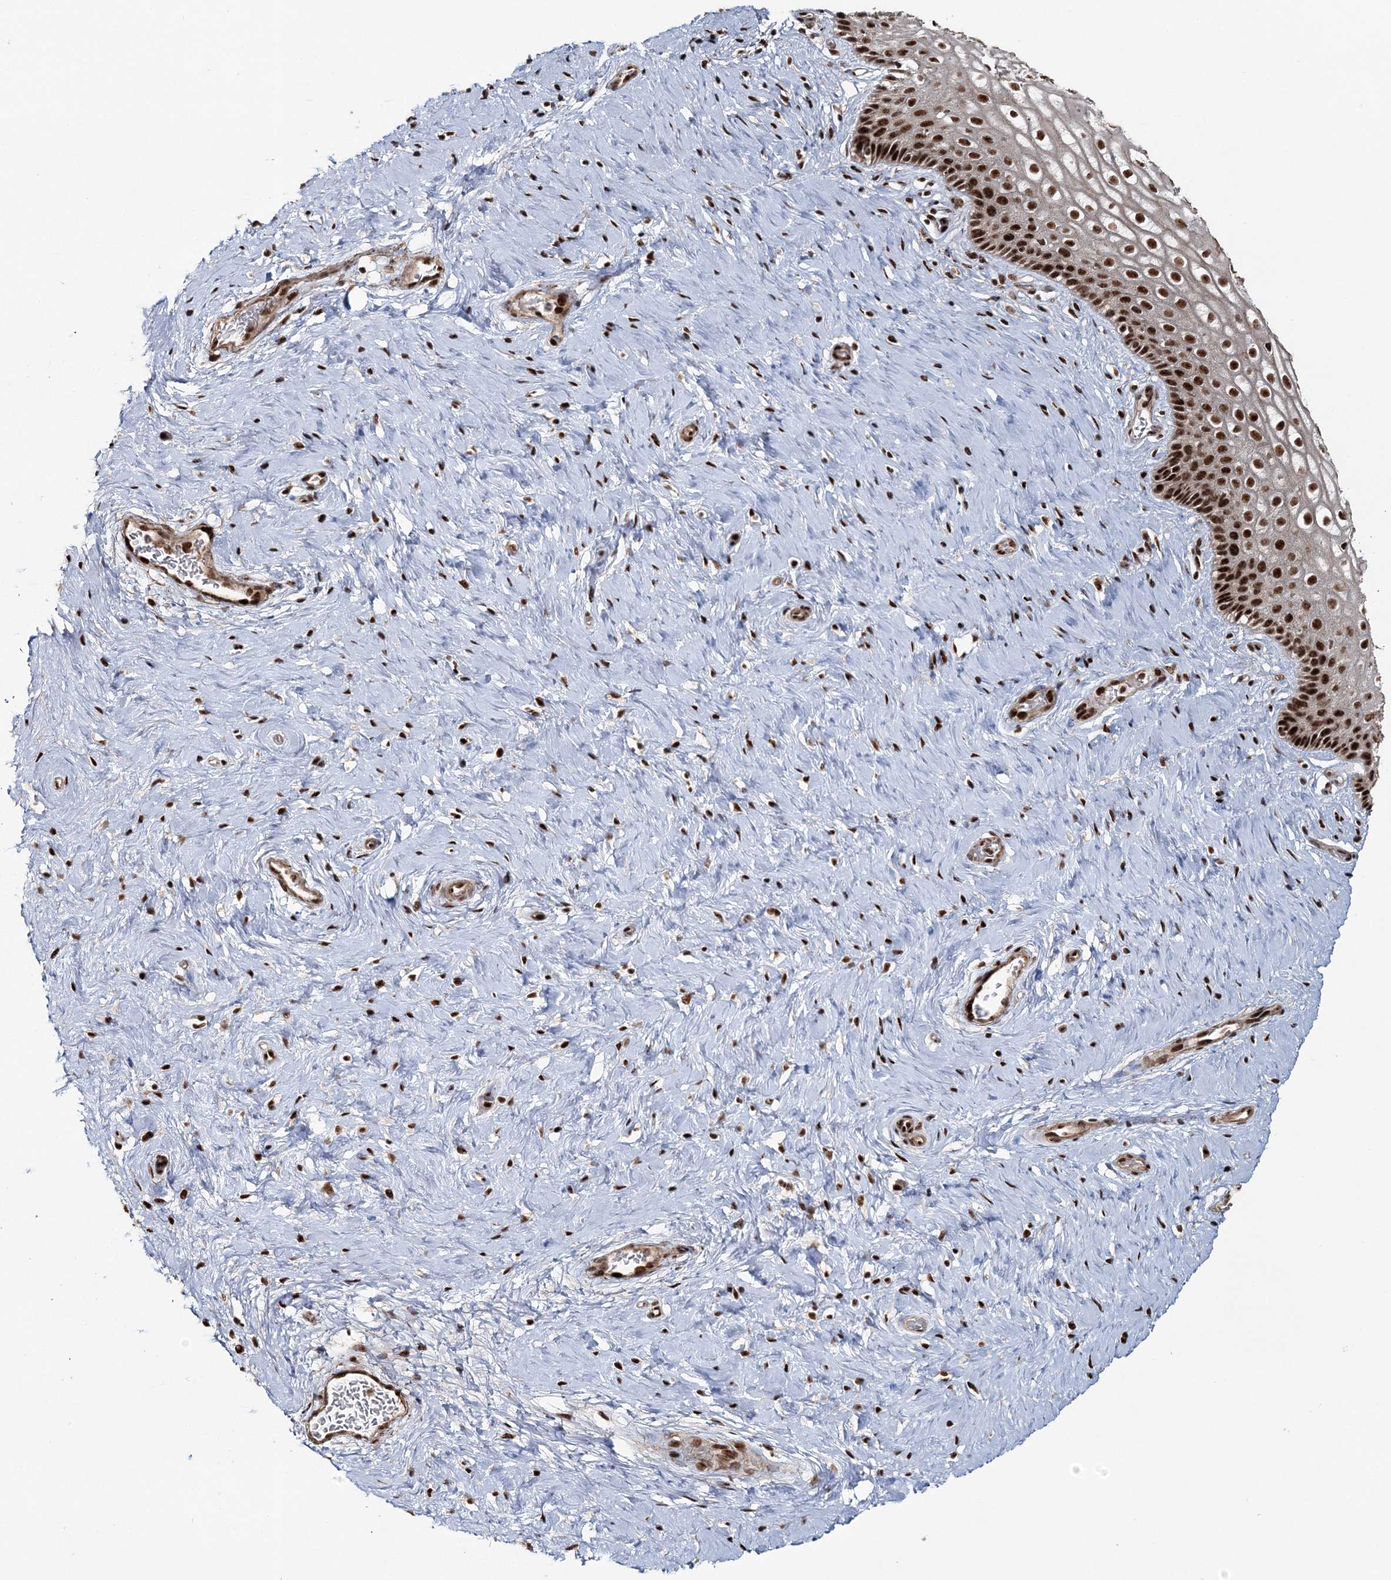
{"staining": {"intensity": "strong", "quantity": ">75%", "location": "nuclear"}, "tissue": "cervix", "cell_type": "Glandular cells", "image_type": "normal", "snomed": [{"axis": "morphology", "description": "Normal tissue, NOS"}, {"axis": "topography", "description": "Cervix"}], "caption": "Immunohistochemistry (IHC) micrograph of unremarkable cervix: cervix stained using immunohistochemistry reveals high levels of strong protein expression localized specifically in the nuclear of glandular cells, appearing as a nuclear brown color.", "gene": "EXOSC8", "patient": {"sex": "female", "age": 33}}